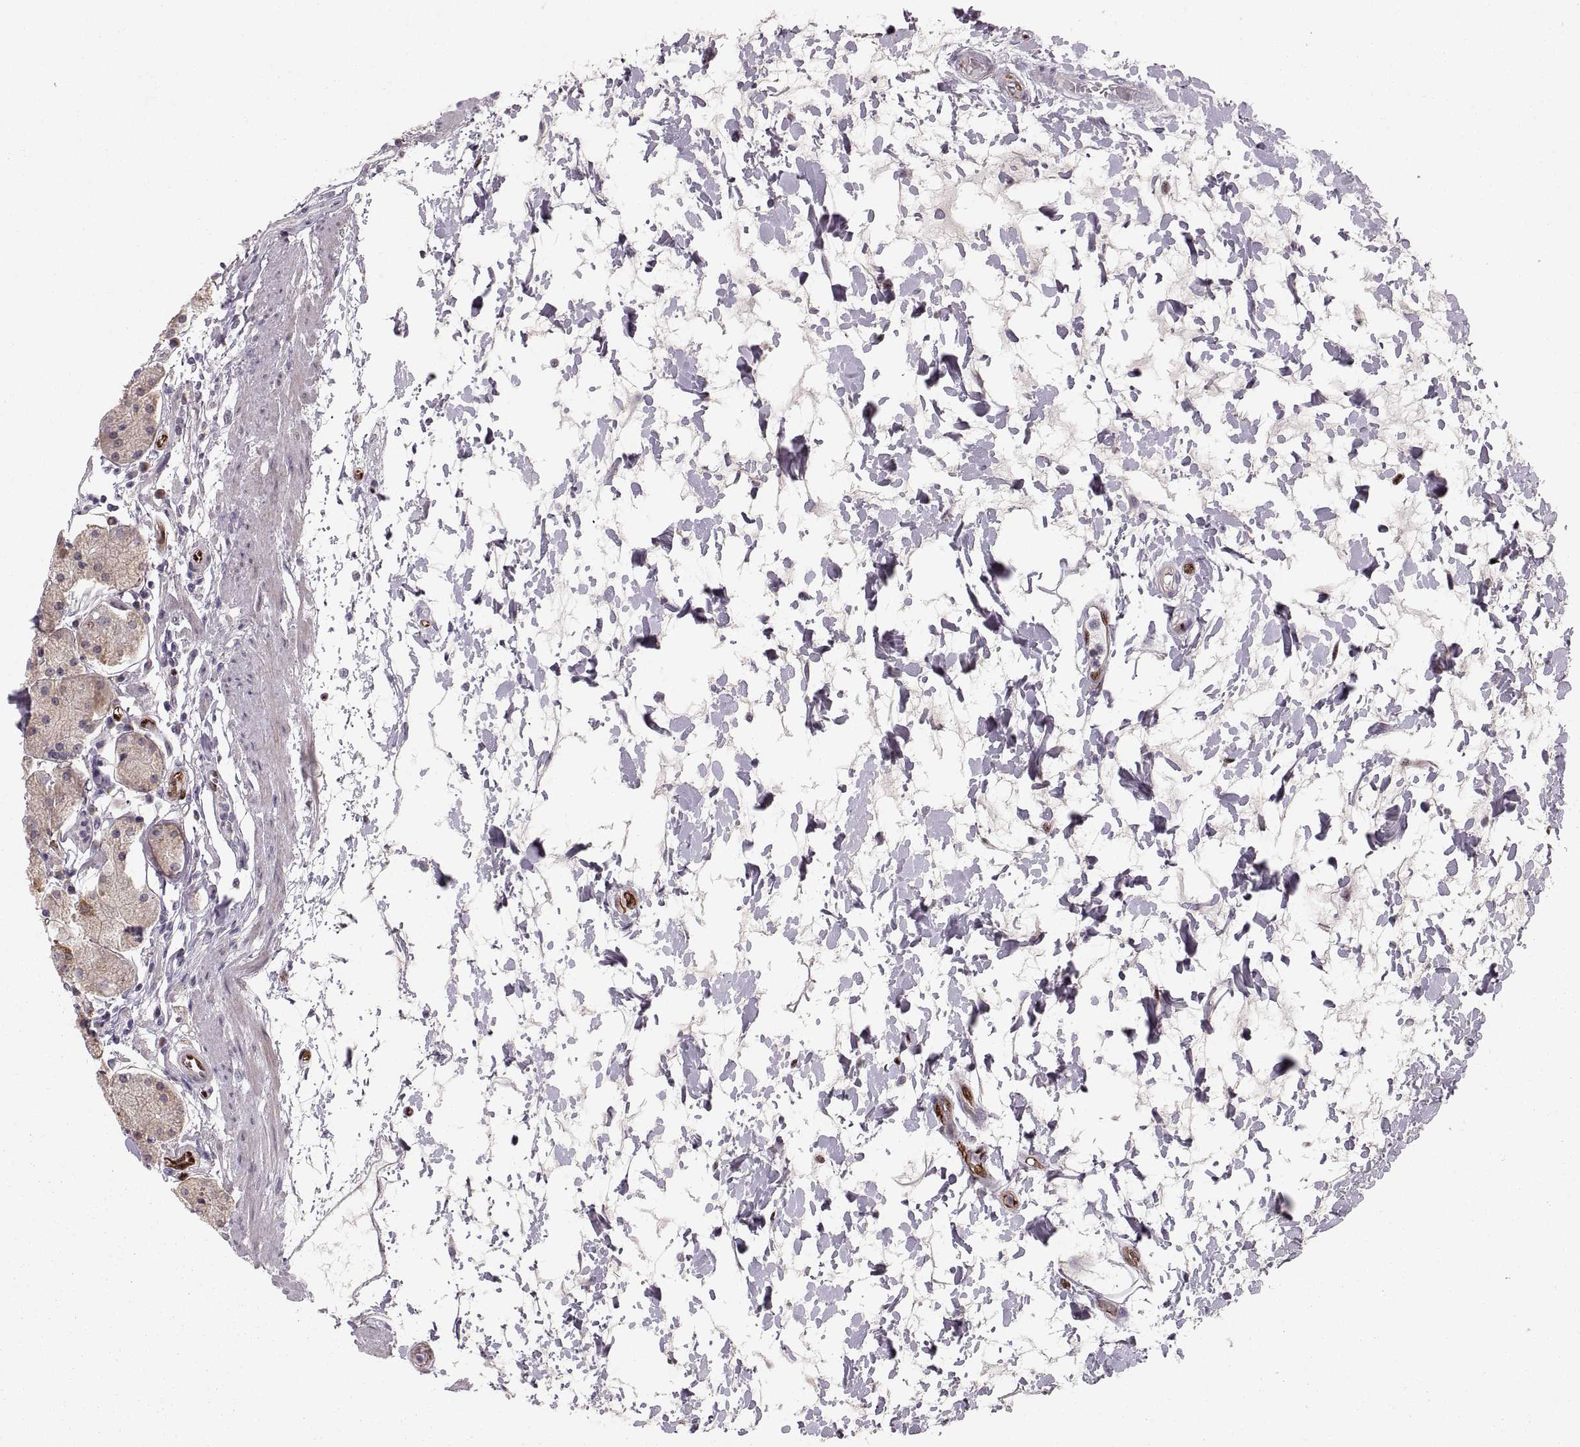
{"staining": {"intensity": "moderate", "quantity": "25%-75%", "location": "cytoplasmic/membranous"}, "tissue": "stomach", "cell_type": "Glandular cells", "image_type": "normal", "snomed": [{"axis": "morphology", "description": "Normal tissue, NOS"}, {"axis": "topography", "description": "Stomach"}], "caption": "A photomicrograph of human stomach stained for a protein demonstrates moderate cytoplasmic/membranous brown staining in glandular cells. (brown staining indicates protein expression, while blue staining denotes nuclei).", "gene": "ZCCHC17", "patient": {"sex": "male", "age": 54}}